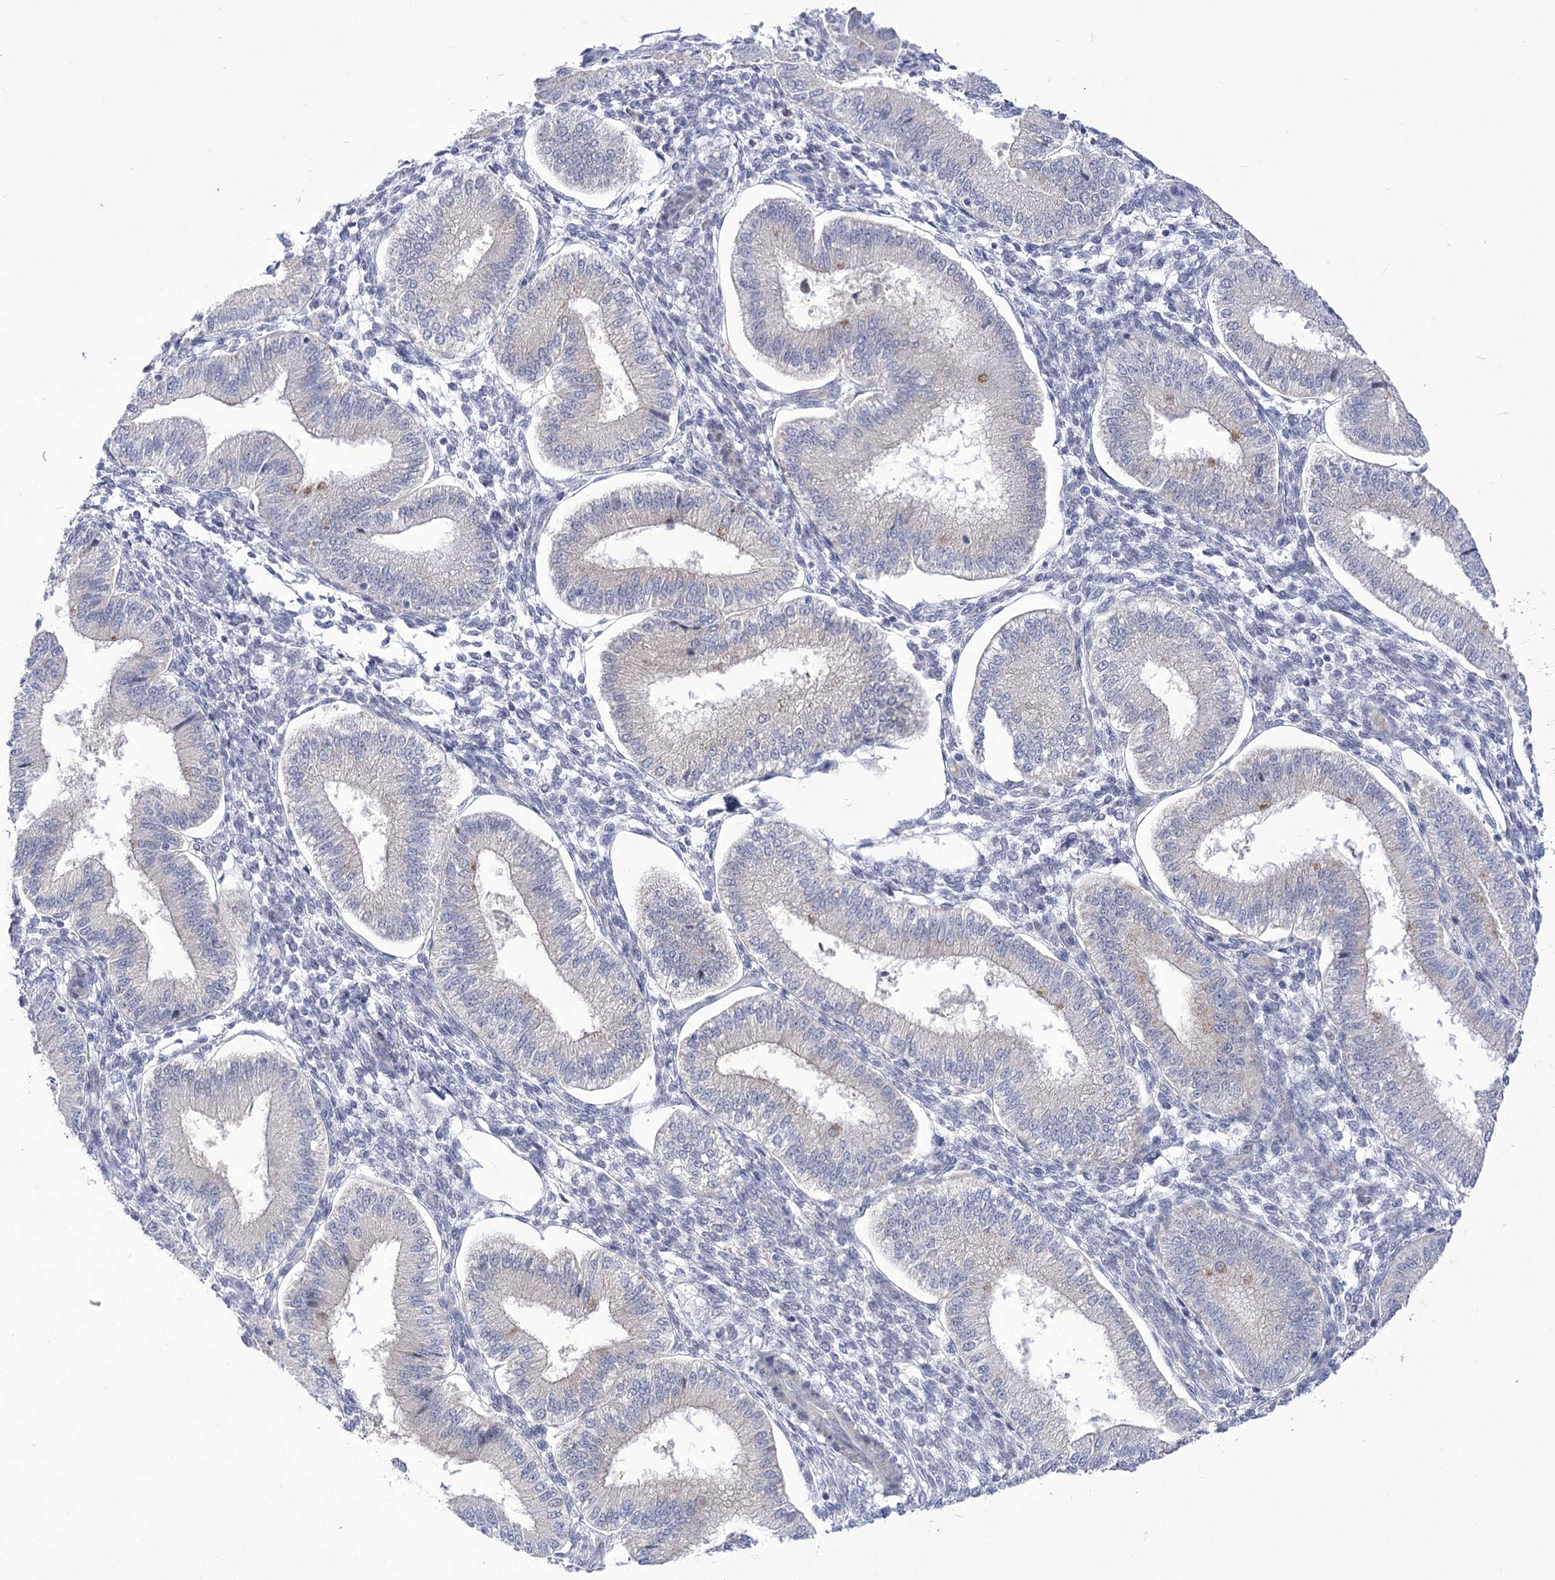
{"staining": {"intensity": "negative", "quantity": "none", "location": "none"}, "tissue": "endometrium", "cell_type": "Cells in endometrial stroma", "image_type": "normal", "snomed": [{"axis": "morphology", "description": "Normal tissue, NOS"}, {"axis": "topography", "description": "Endometrium"}], "caption": "A photomicrograph of endometrium stained for a protein reveals no brown staining in cells in endometrial stroma. (DAB IHC, high magnification).", "gene": "BEND7", "patient": {"sex": "female", "age": 39}}